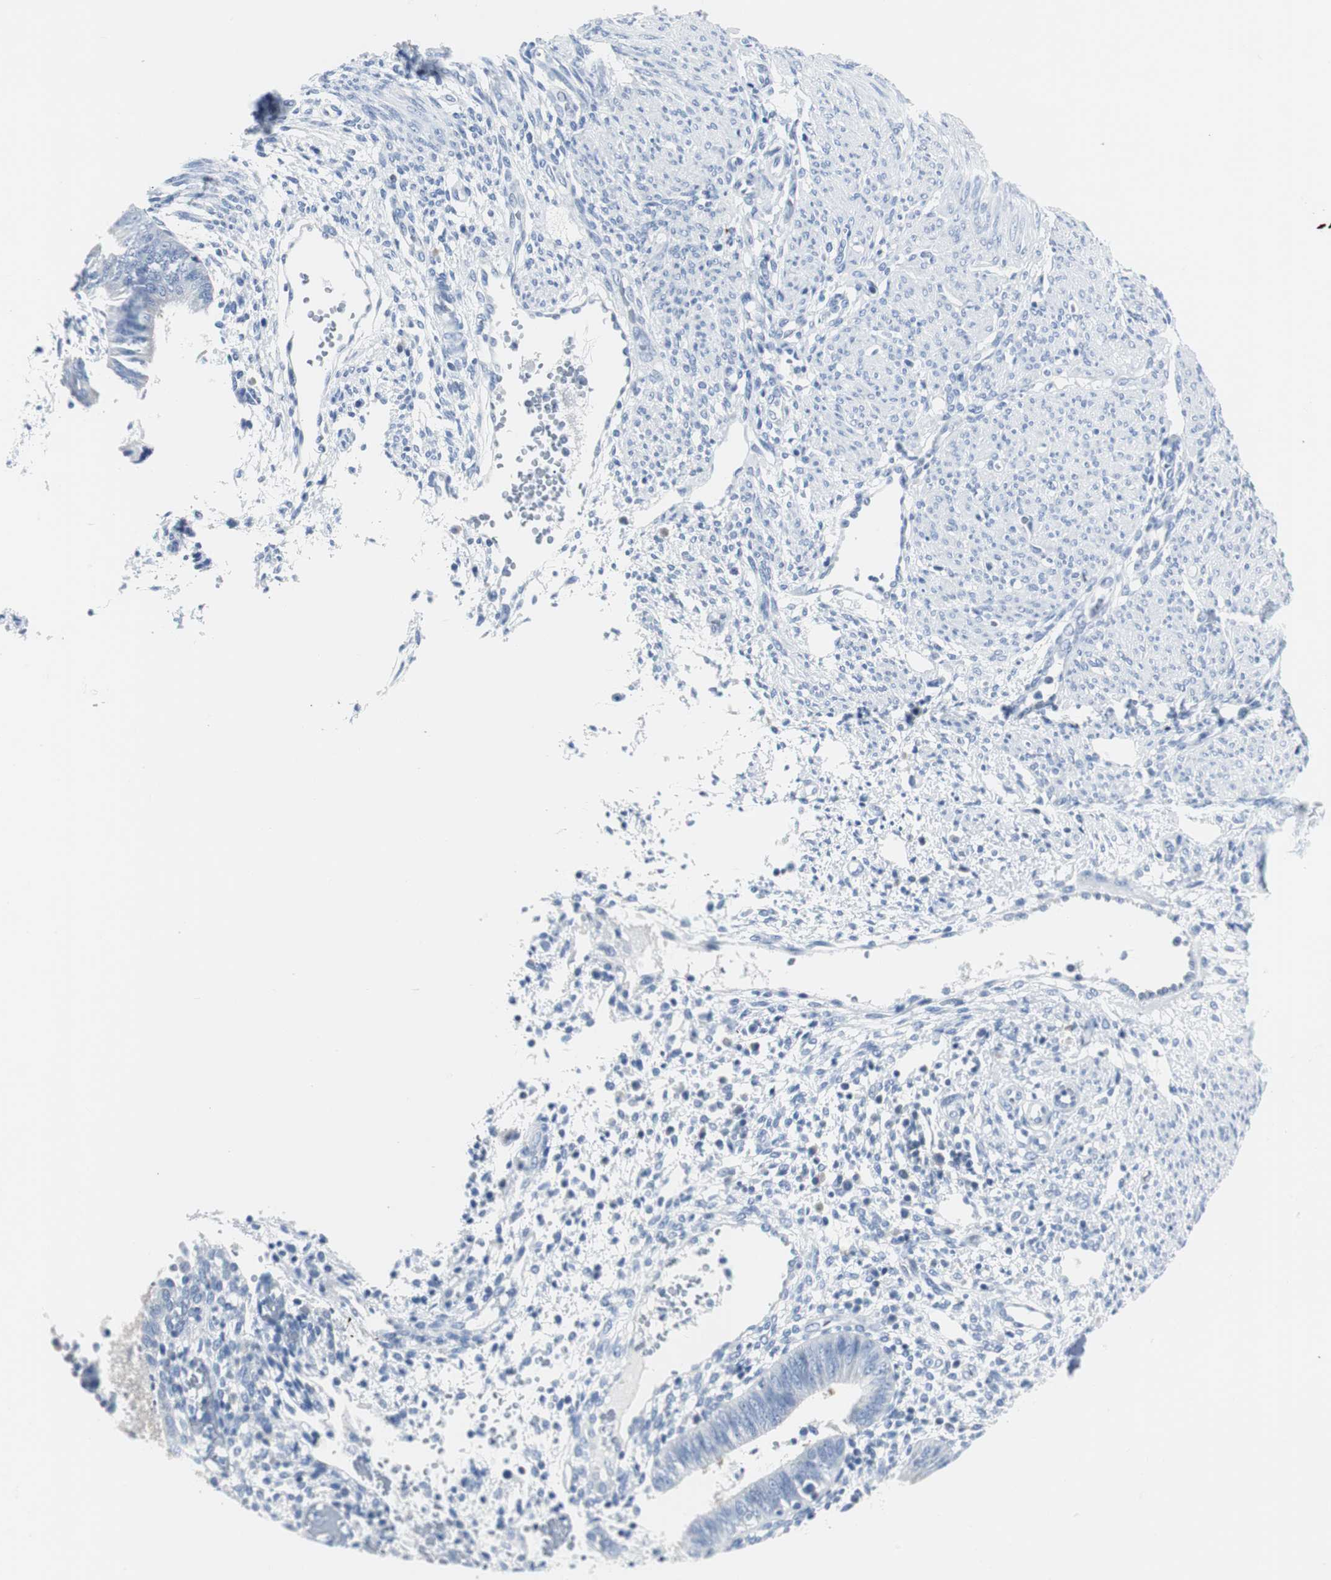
{"staining": {"intensity": "negative", "quantity": "none", "location": "none"}, "tissue": "endometrium", "cell_type": "Cells in endometrial stroma", "image_type": "normal", "snomed": [{"axis": "morphology", "description": "Normal tissue, NOS"}, {"axis": "topography", "description": "Endometrium"}], "caption": "Immunohistochemistry (IHC) image of normal endometrium stained for a protein (brown), which exhibits no positivity in cells in endometrial stroma.", "gene": "GAP43", "patient": {"sex": "female", "age": 35}}